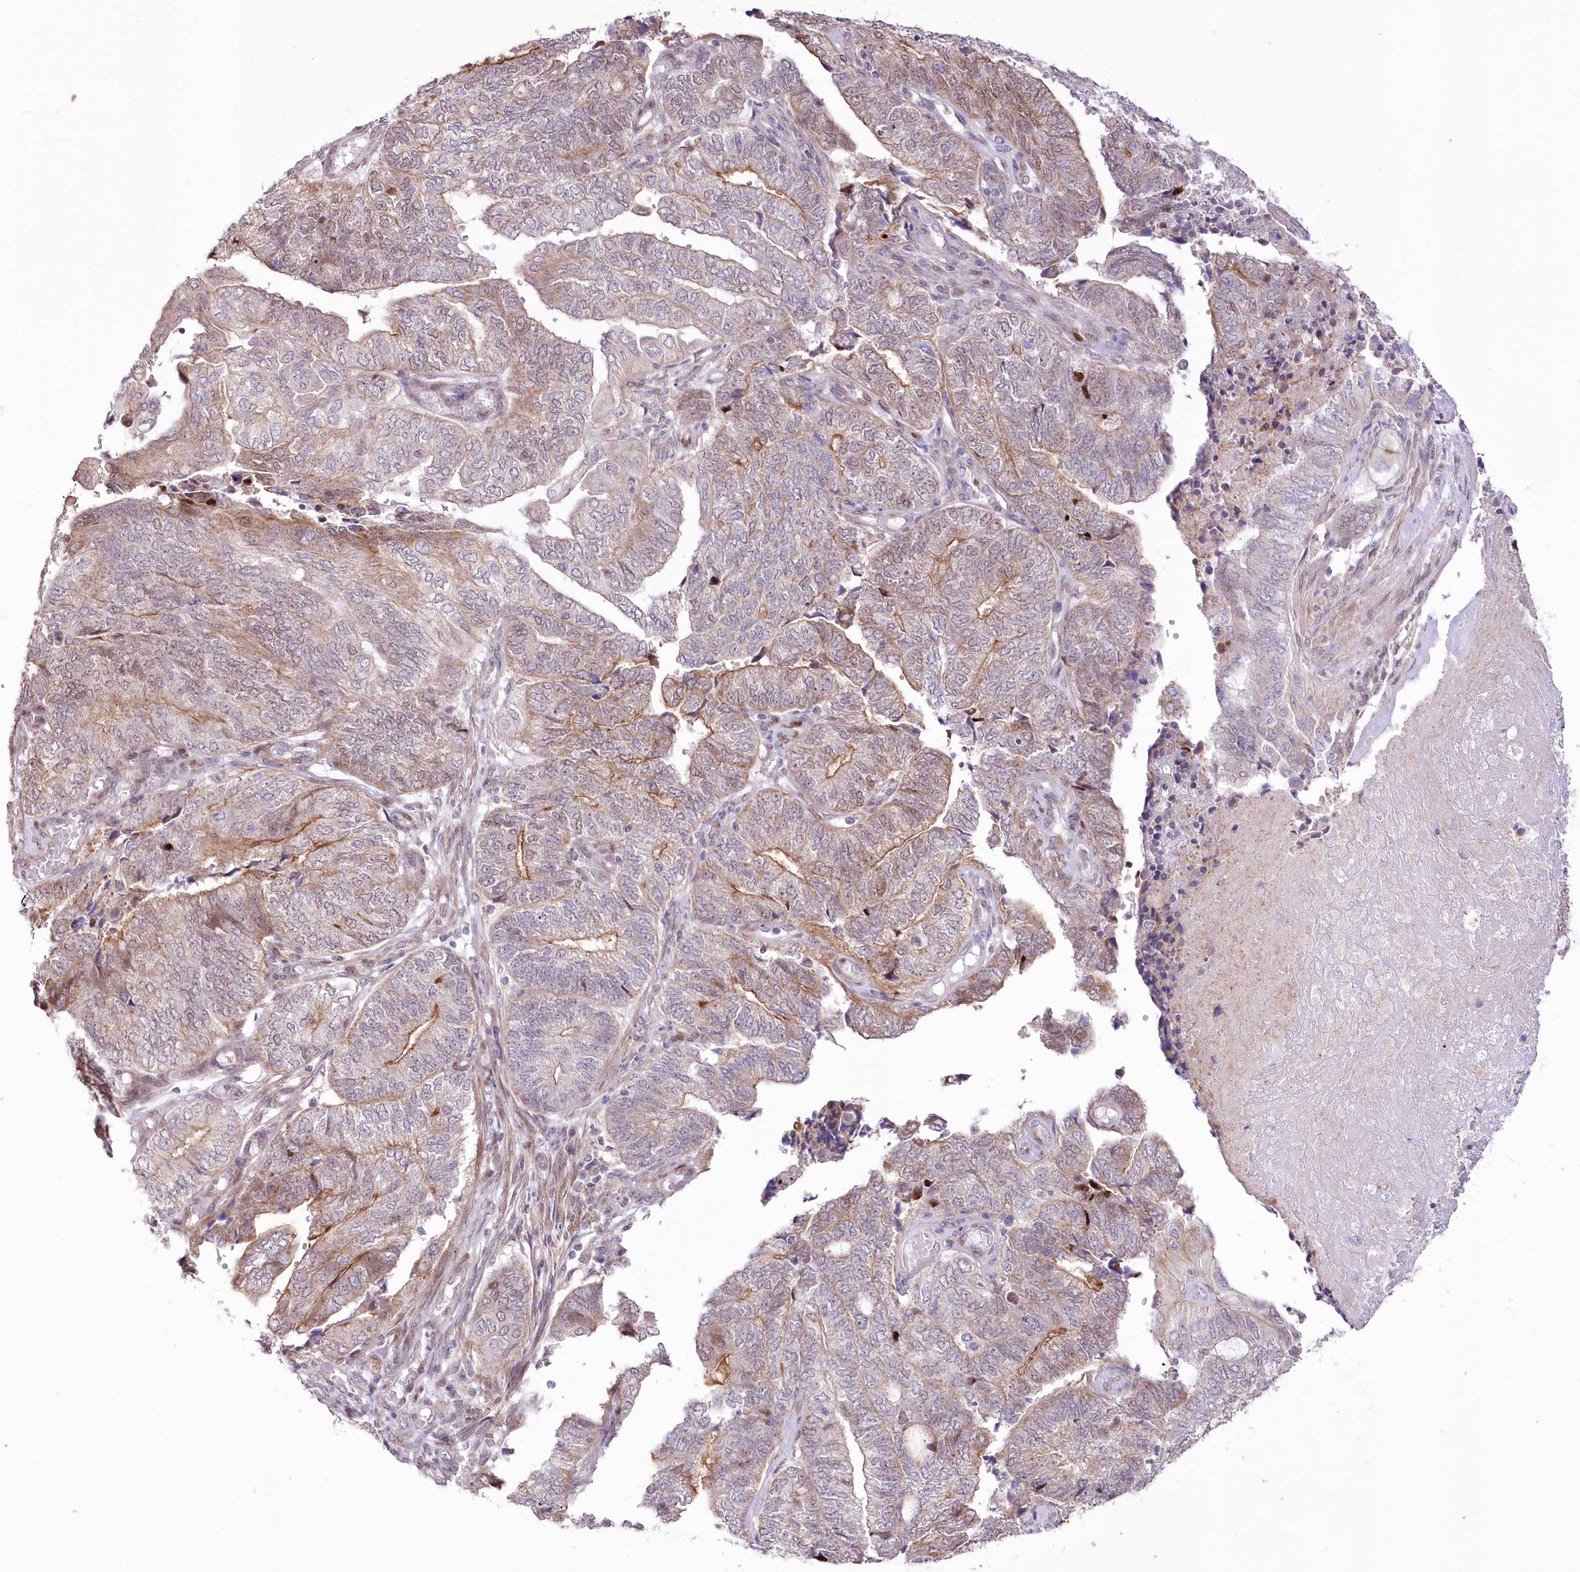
{"staining": {"intensity": "moderate", "quantity": "<25%", "location": "cytoplasmic/membranous"}, "tissue": "endometrial cancer", "cell_type": "Tumor cells", "image_type": "cancer", "snomed": [{"axis": "morphology", "description": "Adenocarcinoma, NOS"}, {"axis": "topography", "description": "Uterus"}, {"axis": "topography", "description": "Endometrium"}], "caption": "There is low levels of moderate cytoplasmic/membranous staining in tumor cells of endometrial adenocarcinoma, as demonstrated by immunohistochemical staining (brown color).", "gene": "FAM241B", "patient": {"sex": "female", "age": 70}}